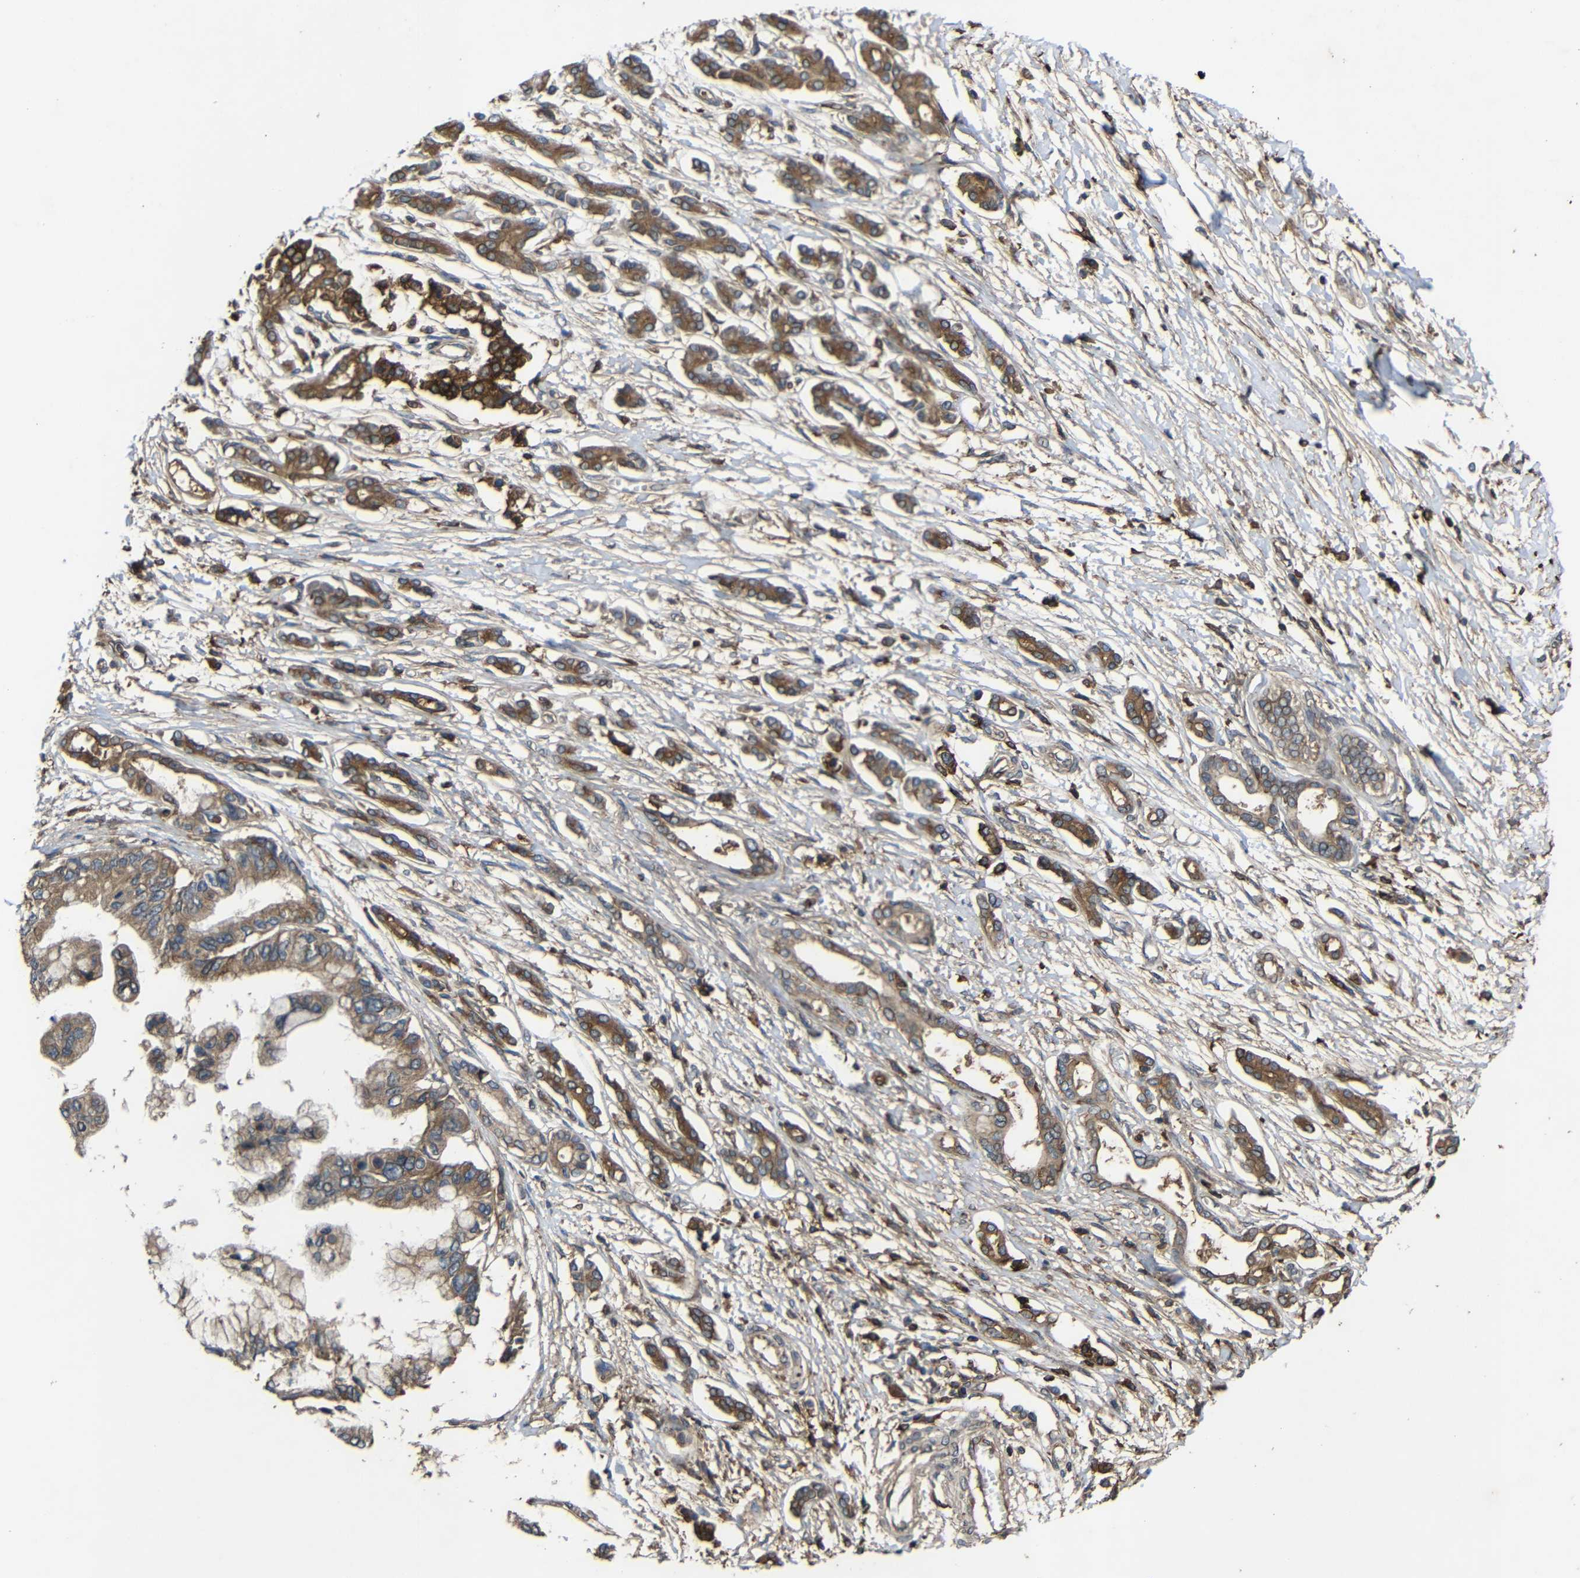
{"staining": {"intensity": "moderate", "quantity": ">75%", "location": "cytoplasmic/membranous"}, "tissue": "pancreatic cancer", "cell_type": "Tumor cells", "image_type": "cancer", "snomed": [{"axis": "morphology", "description": "Adenocarcinoma, NOS"}, {"axis": "topography", "description": "Pancreas"}], "caption": "Adenocarcinoma (pancreatic) stained with DAB immunohistochemistry (IHC) shows medium levels of moderate cytoplasmic/membranous positivity in approximately >75% of tumor cells. (Stains: DAB in brown, nuclei in blue, Microscopy: brightfield microscopy at high magnification).", "gene": "TREM2", "patient": {"sex": "male", "age": 56}}